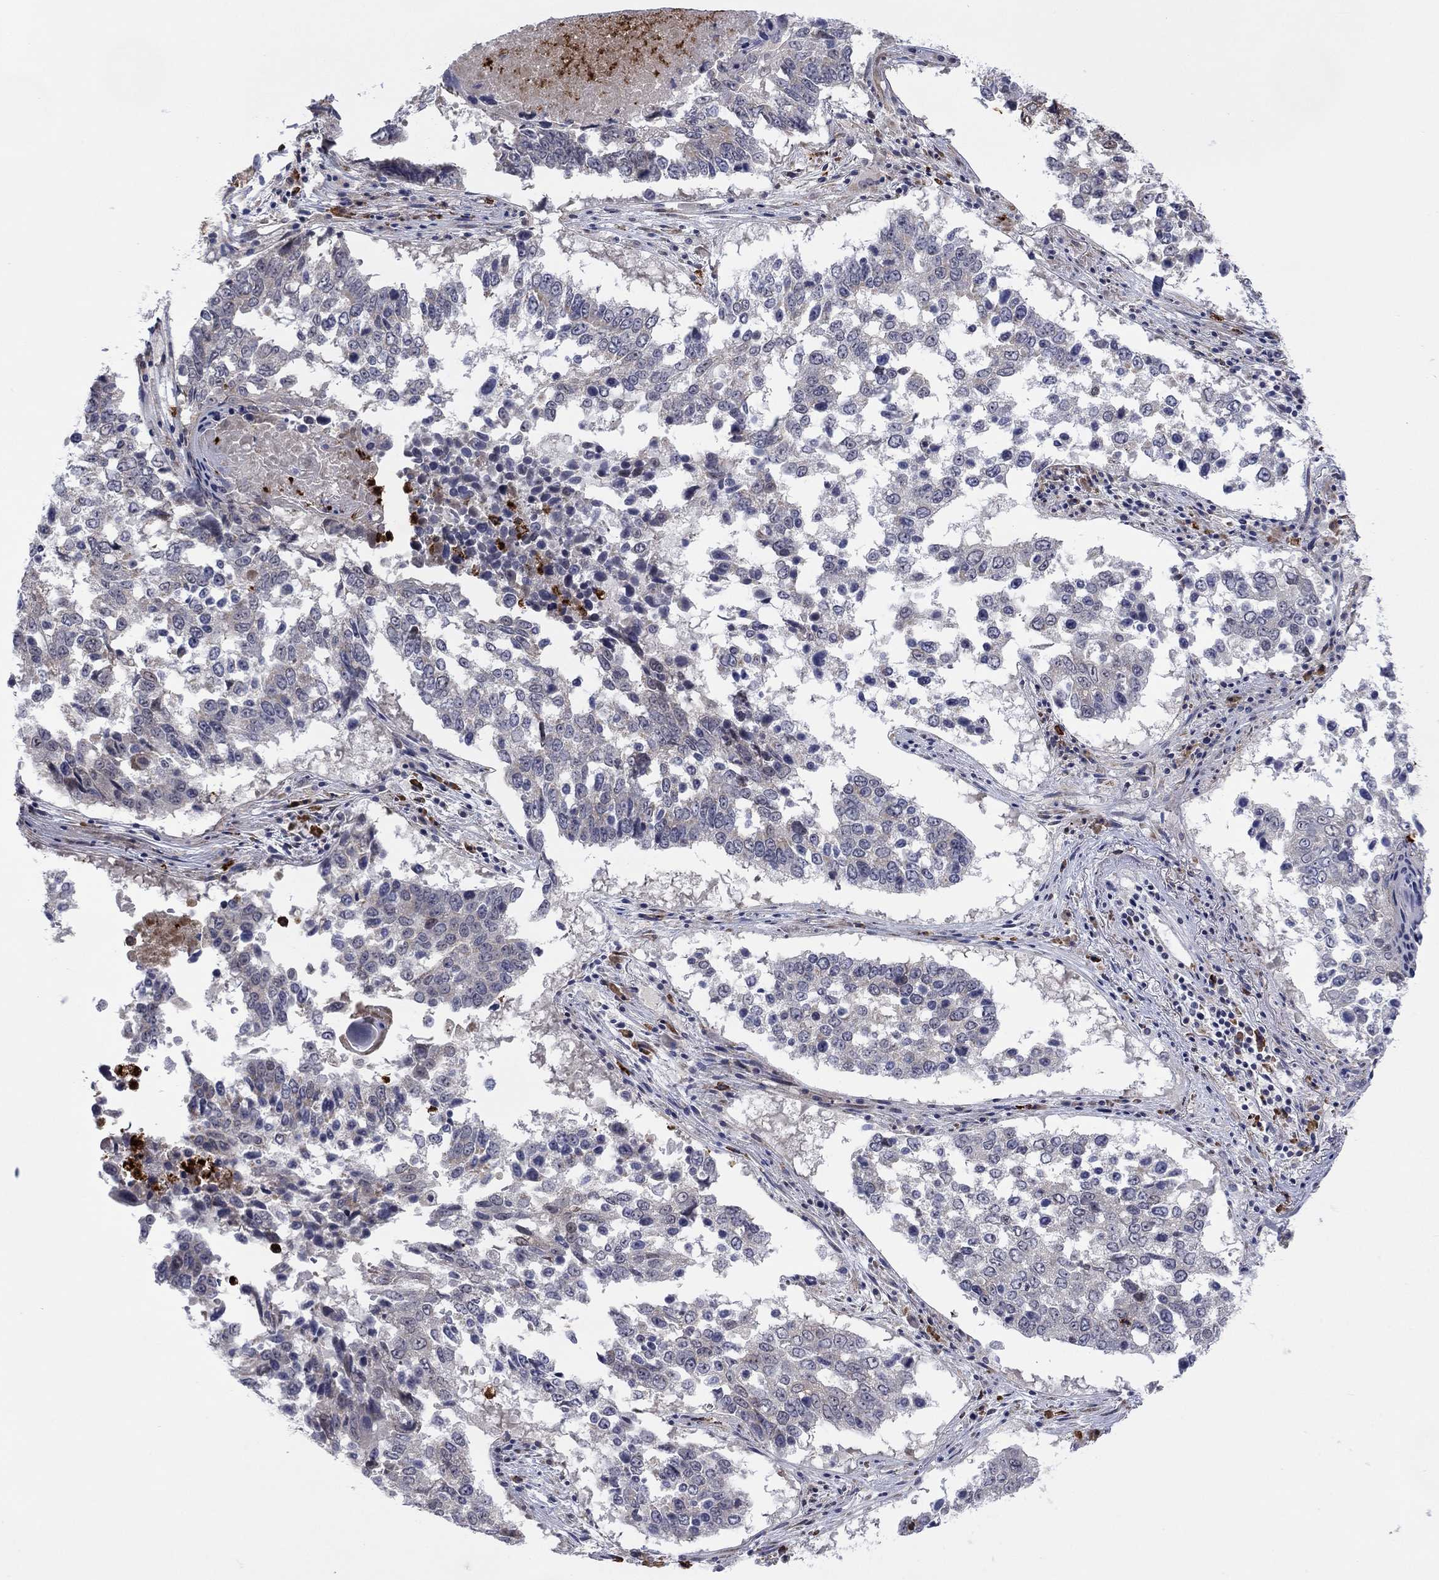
{"staining": {"intensity": "negative", "quantity": "none", "location": "none"}, "tissue": "lung cancer", "cell_type": "Tumor cells", "image_type": "cancer", "snomed": [{"axis": "morphology", "description": "Squamous cell carcinoma, NOS"}, {"axis": "topography", "description": "Lung"}], "caption": "A high-resolution photomicrograph shows IHC staining of squamous cell carcinoma (lung), which shows no significant expression in tumor cells.", "gene": "MTRFR", "patient": {"sex": "male", "age": 82}}